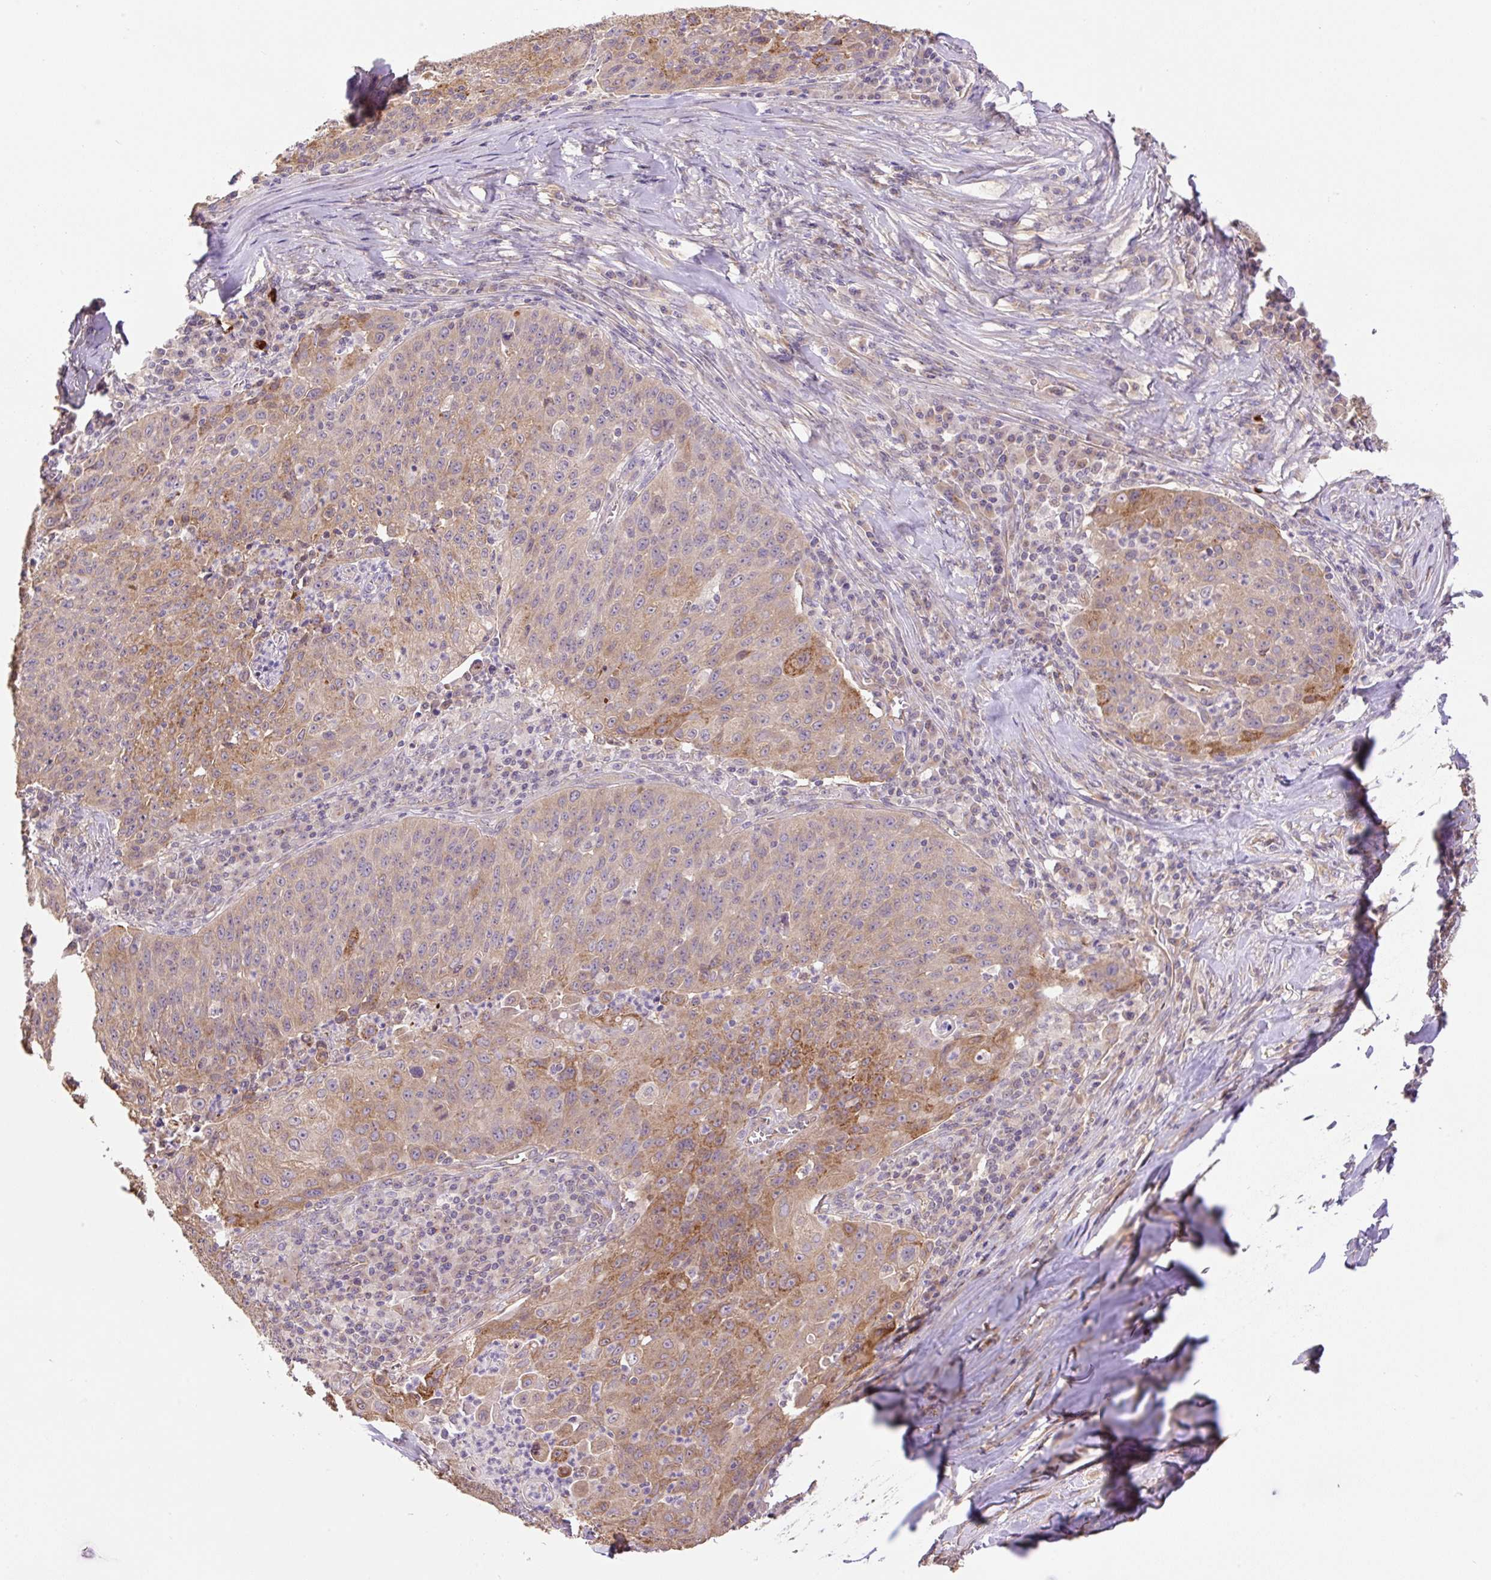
{"staining": {"intensity": "moderate", "quantity": "25%-75%", "location": "cytoplasmic/membranous"}, "tissue": "lung cancer", "cell_type": "Tumor cells", "image_type": "cancer", "snomed": [{"axis": "morphology", "description": "Squamous cell carcinoma, NOS"}, {"axis": "morphology", "description": "Squamous cell carcinoma, metastatic, NOS"}, {"axis": "topography", "description": "Bronchus"}, {"axis": "topography", "description": "Lung"}], "caption": "IHC image of lung metastatic squamous cell carcinoma stained for a protein (brown), which shows medium levels of moderate cytoplasmic/membranous expression in about 25%-75% of tumor cells.", "gene": "COX8A", "patient": {"sex": "male", "age": 62}}